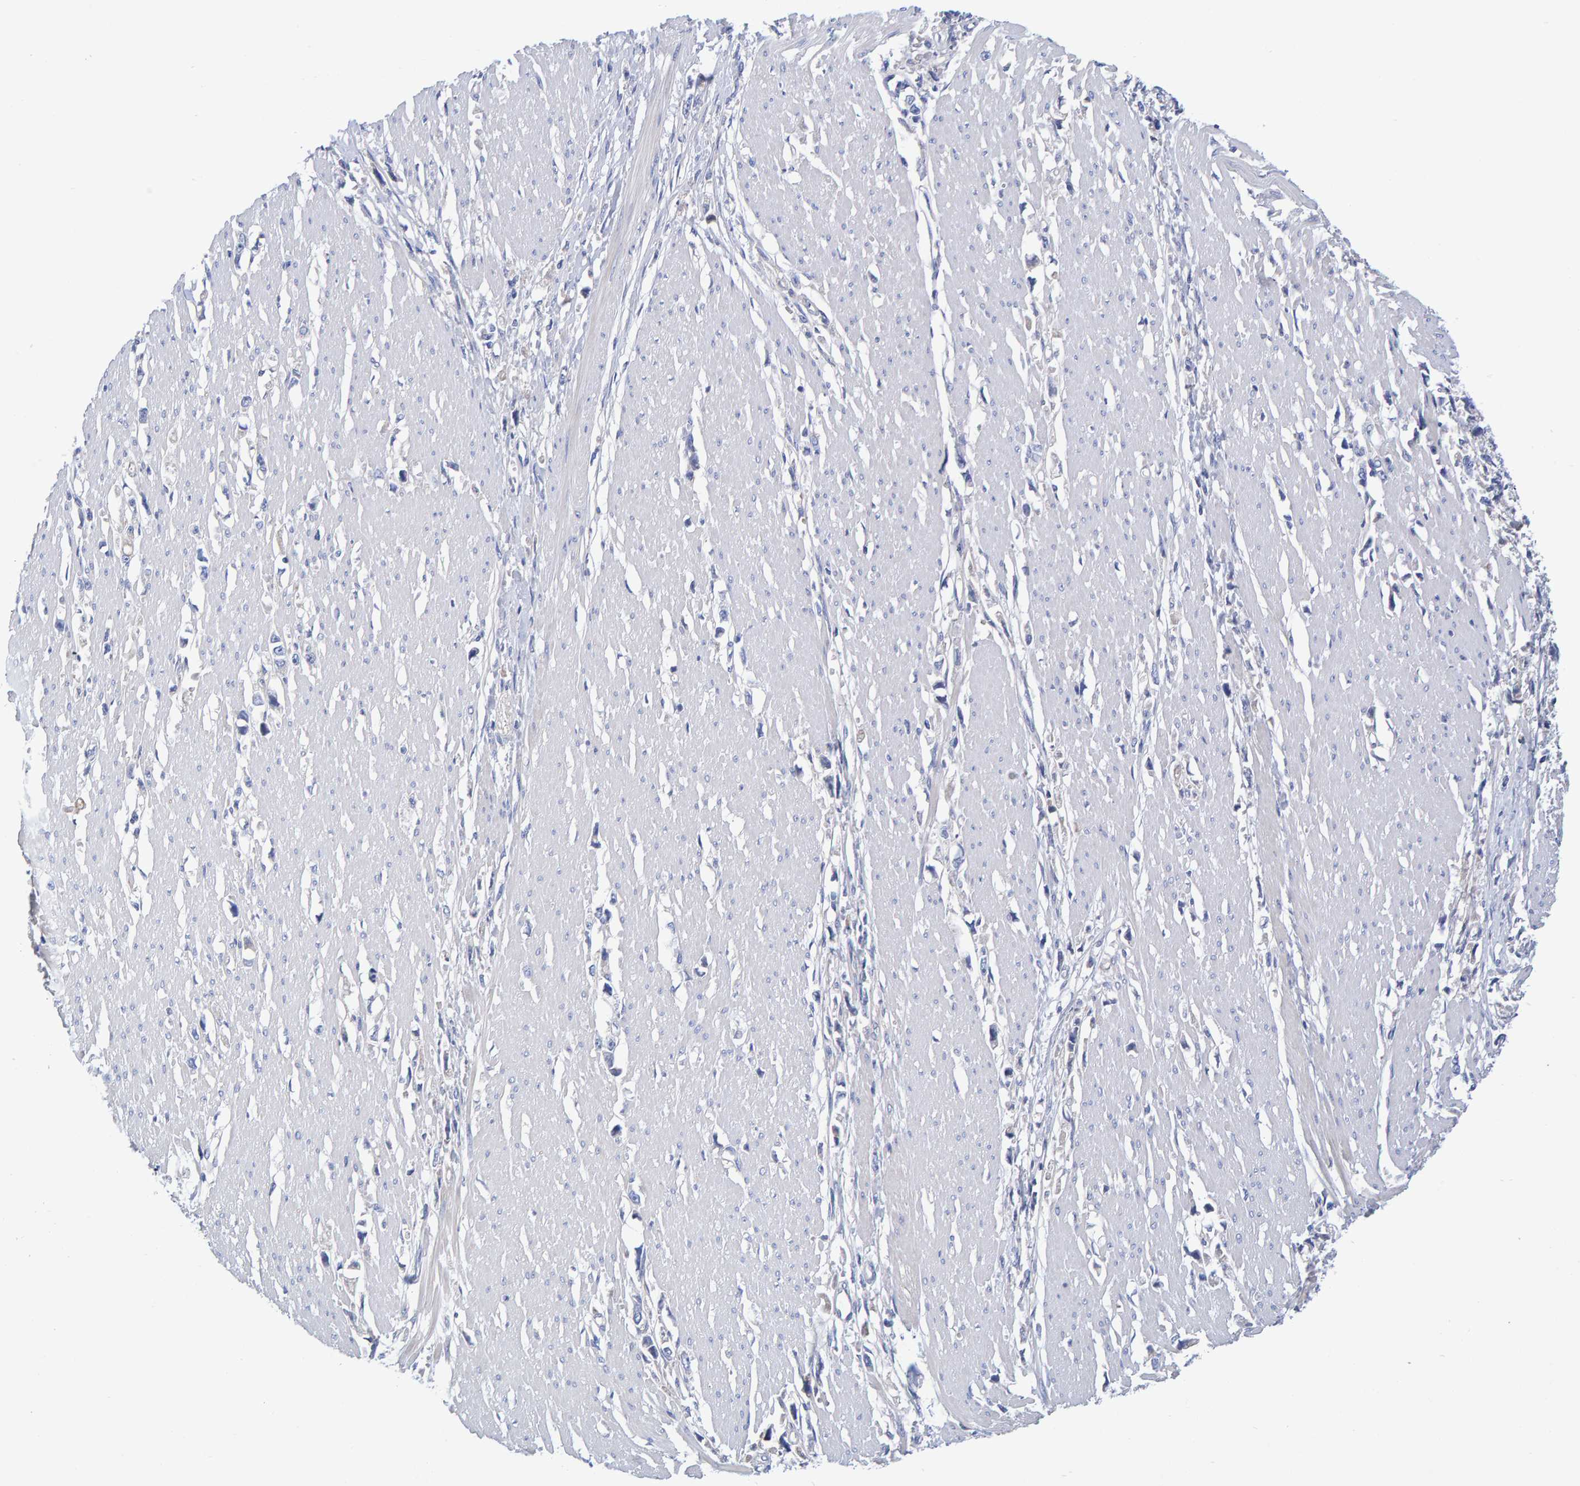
{"staining": {"intensity": "negative", "quantity": "none", "location": "none"}, "tissue": "stomach cancer", "cell_type": "Tumor cells", "image_type": "cancer", "snomed": [{"axis": "morphology", "description": "Adenocarcinoma, NOS"}, {"axis": "topography", "description": "Stomach"}], "caption": "Tumor cells are negative for protein expression in human stomach cancer. (Brightfield microscopy of DAB (3,3'-diaminobenzidine) immunohistochemistry (IHC) at high magnification).", "gene": "EFR3A", "patient": {"sex": "female", "age": 59}}